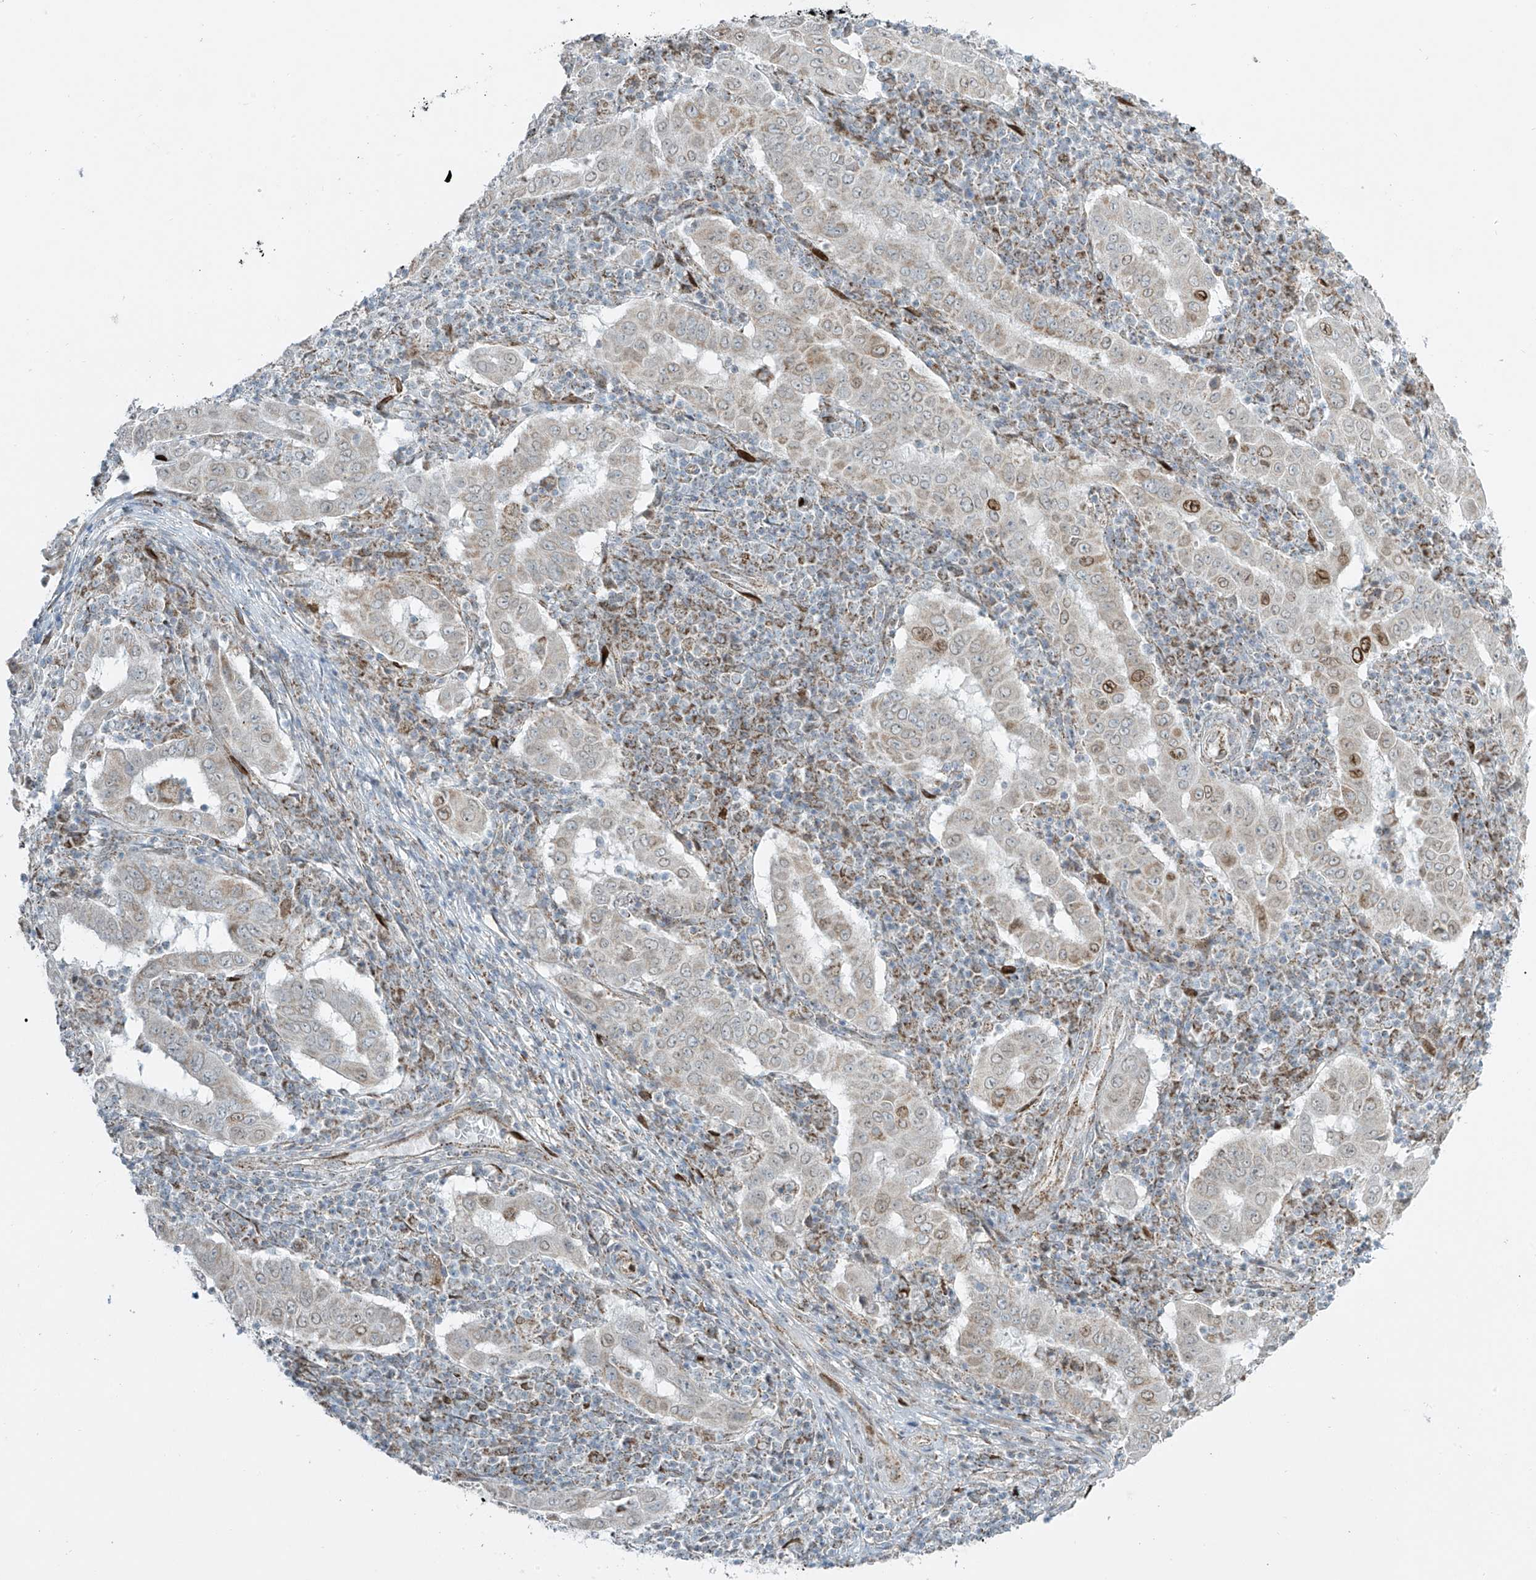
{"staining": {"intensity": "moderate", "quantity": "<25%", "location": "nuclear"}, "tissue": "pancreatic cancer", "cell_type": "Tumor cells", "image_type": "cancer", "snomed": [{"axis": "morphology", "description": "Adenocarcinoma, NOS"}, {"axis": "topography", "description": "Pancreas"}], "caption": "Protein expression analysis of adenocarcinoma (pancreatic) shows moderate nuclear staining in about <25% of tumor cells.", "gene": "SMDT1", "patient": {"sex": "male", "age": 63}}